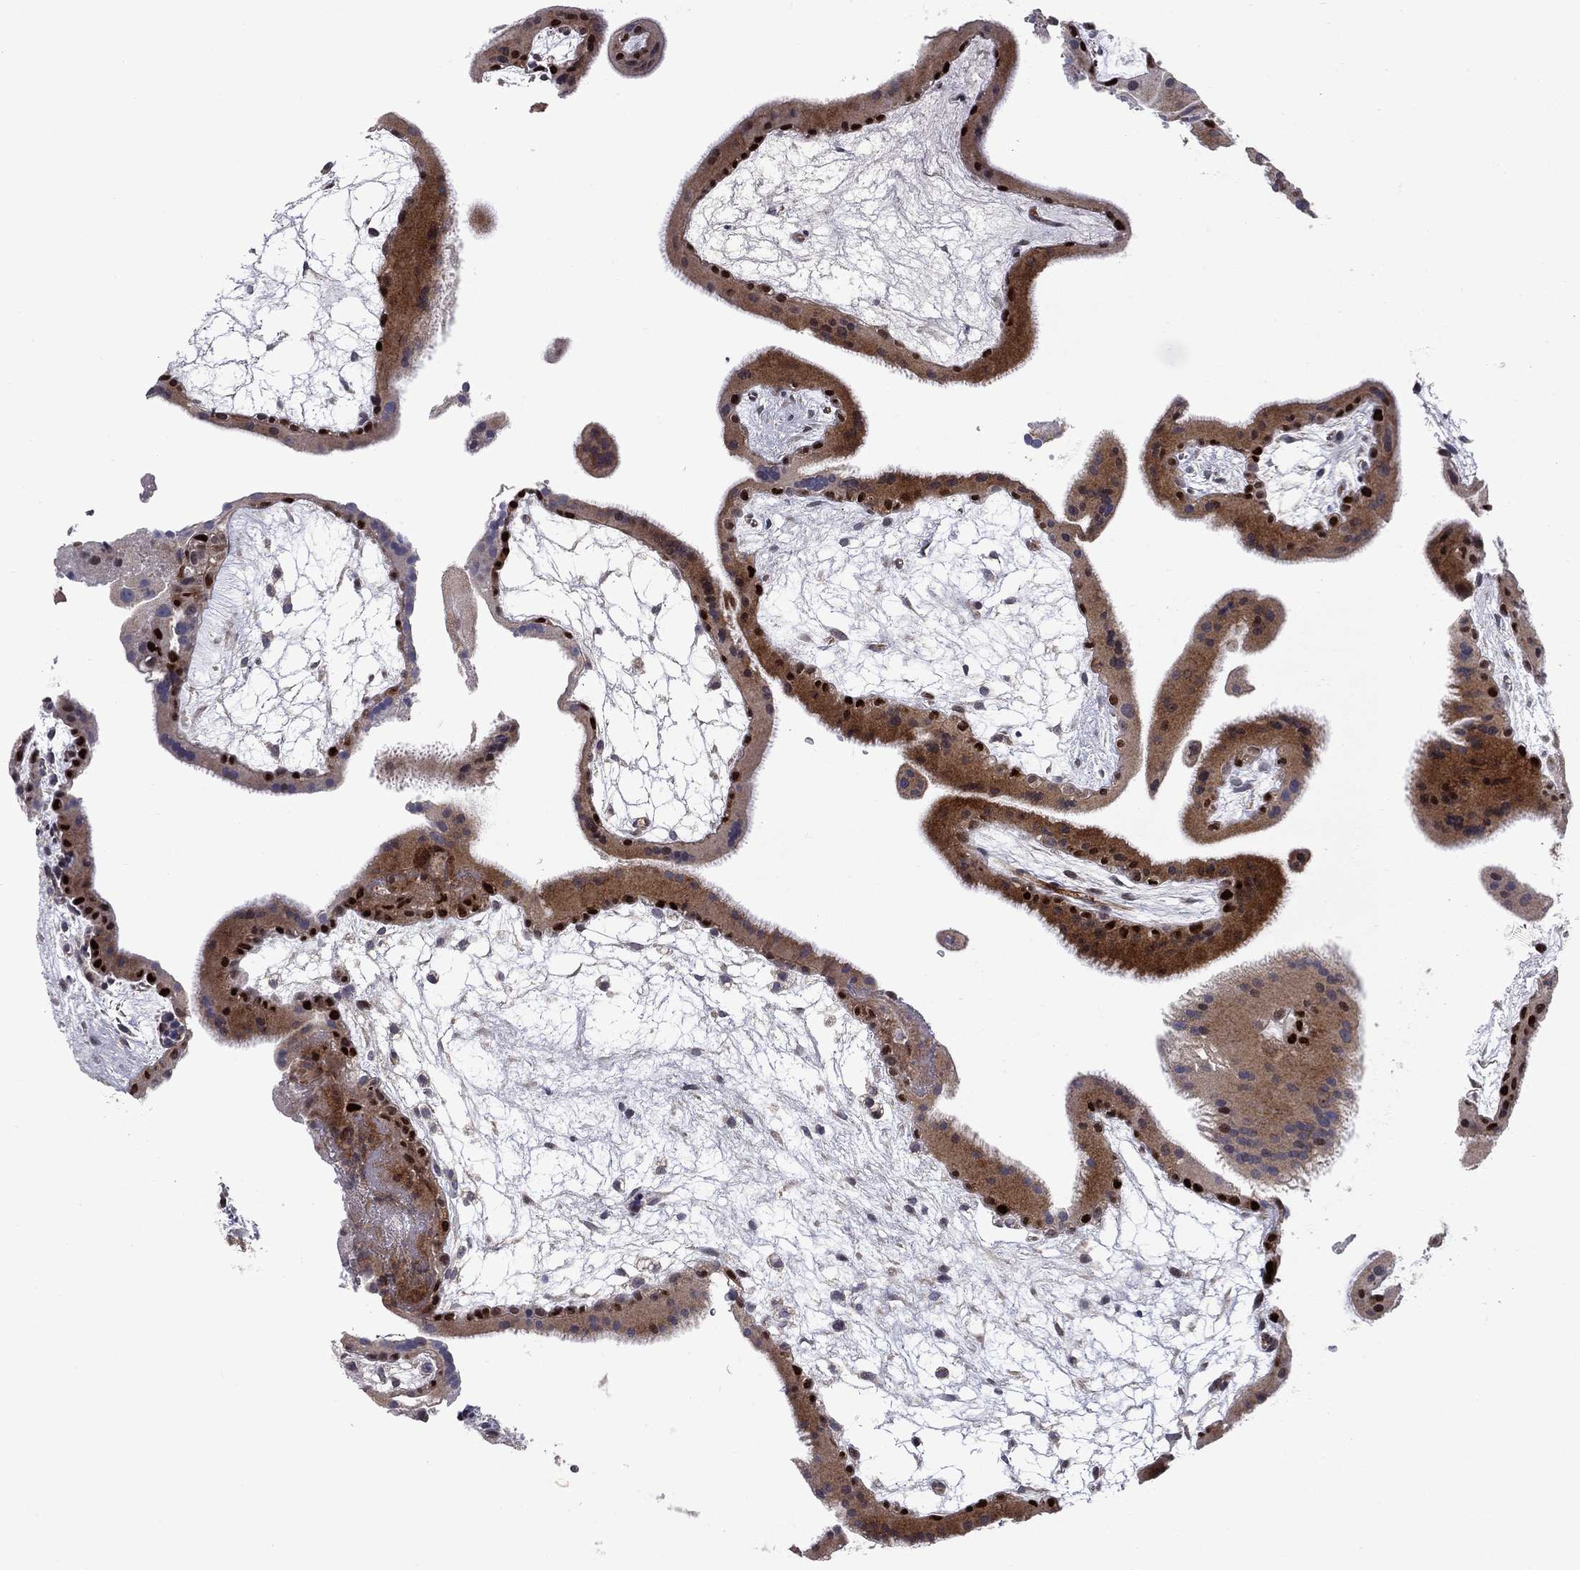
{"staining": {"intensity": "negative", "quantity": "none", "location": "none"}, "tissue": "placenta", "cell_type": "Decidual cells", "image_type": "normal", "snomed": [{"axis": "morphology", "description": "Normal tissue, NOS"}, {"axis": "topography", "description": "Placenta"}], "caption": "Placenta was stained to show a protein in brown. There is no significant staining in decidual cells. (Brightfield microscopy of DAB immunohistochemistry at high magnification).", "gene": "MIOS", "patient": {"sex": "female", "age": 19}}